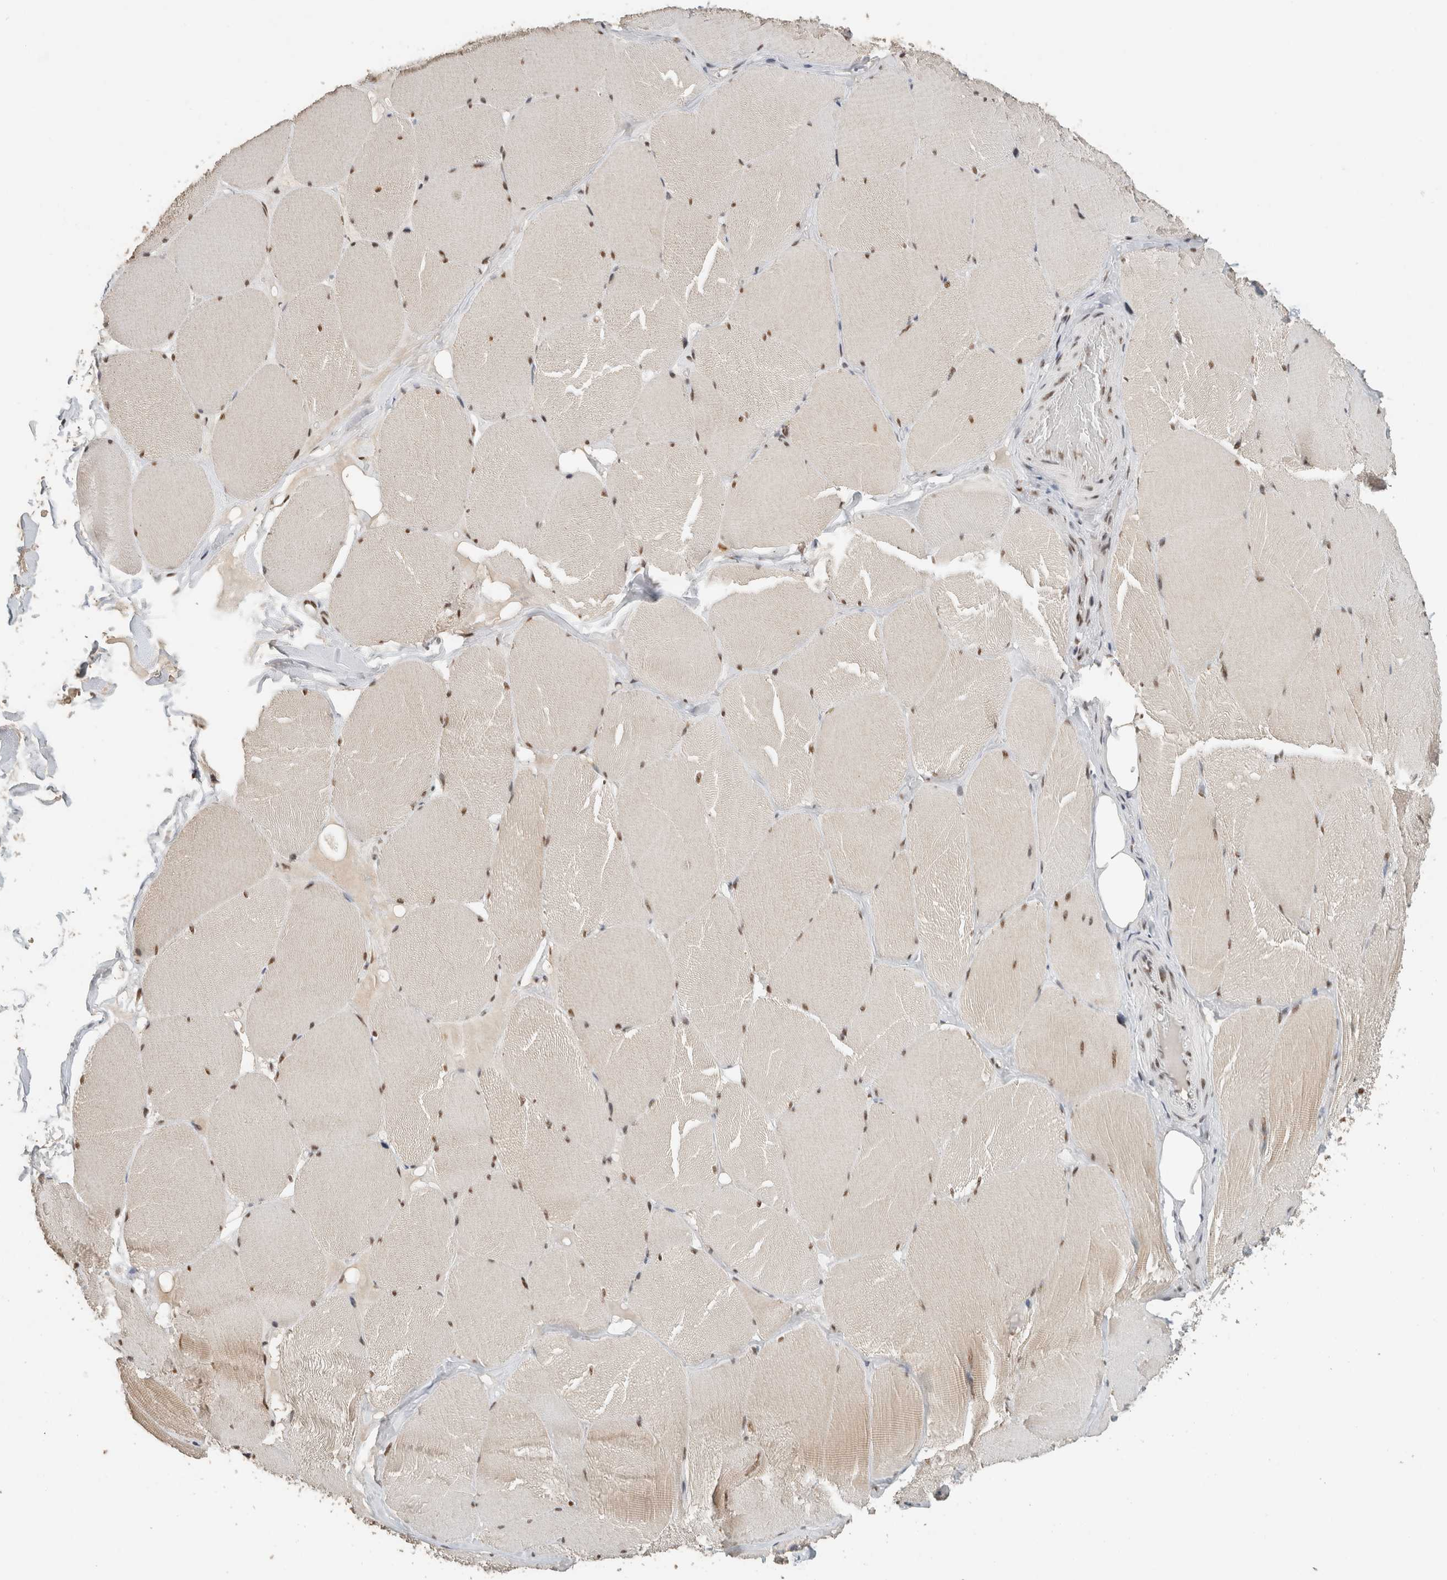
{"staining": {"intensity": "moderate", "quantity": ">75%", "location": "nuclear"}, "tissue": "skeletal muscle", "cell_type": "Myocytes", "image_type": "normal", "snomed": [{"axis": "morphology", "description": "Normal tissue, NOS"}, {"axis": "topography", "description": "Skin"}, {"axis": "topography", "description": "Skeletal muscle"}], "caption": "The photomicrograph displays staining of benign skeletal muscle, revealing moderate nuclear protein positivity (brown color) within myocytes.", "gene": "DDX42", "patient": {"sex": "male", "age": 83}}